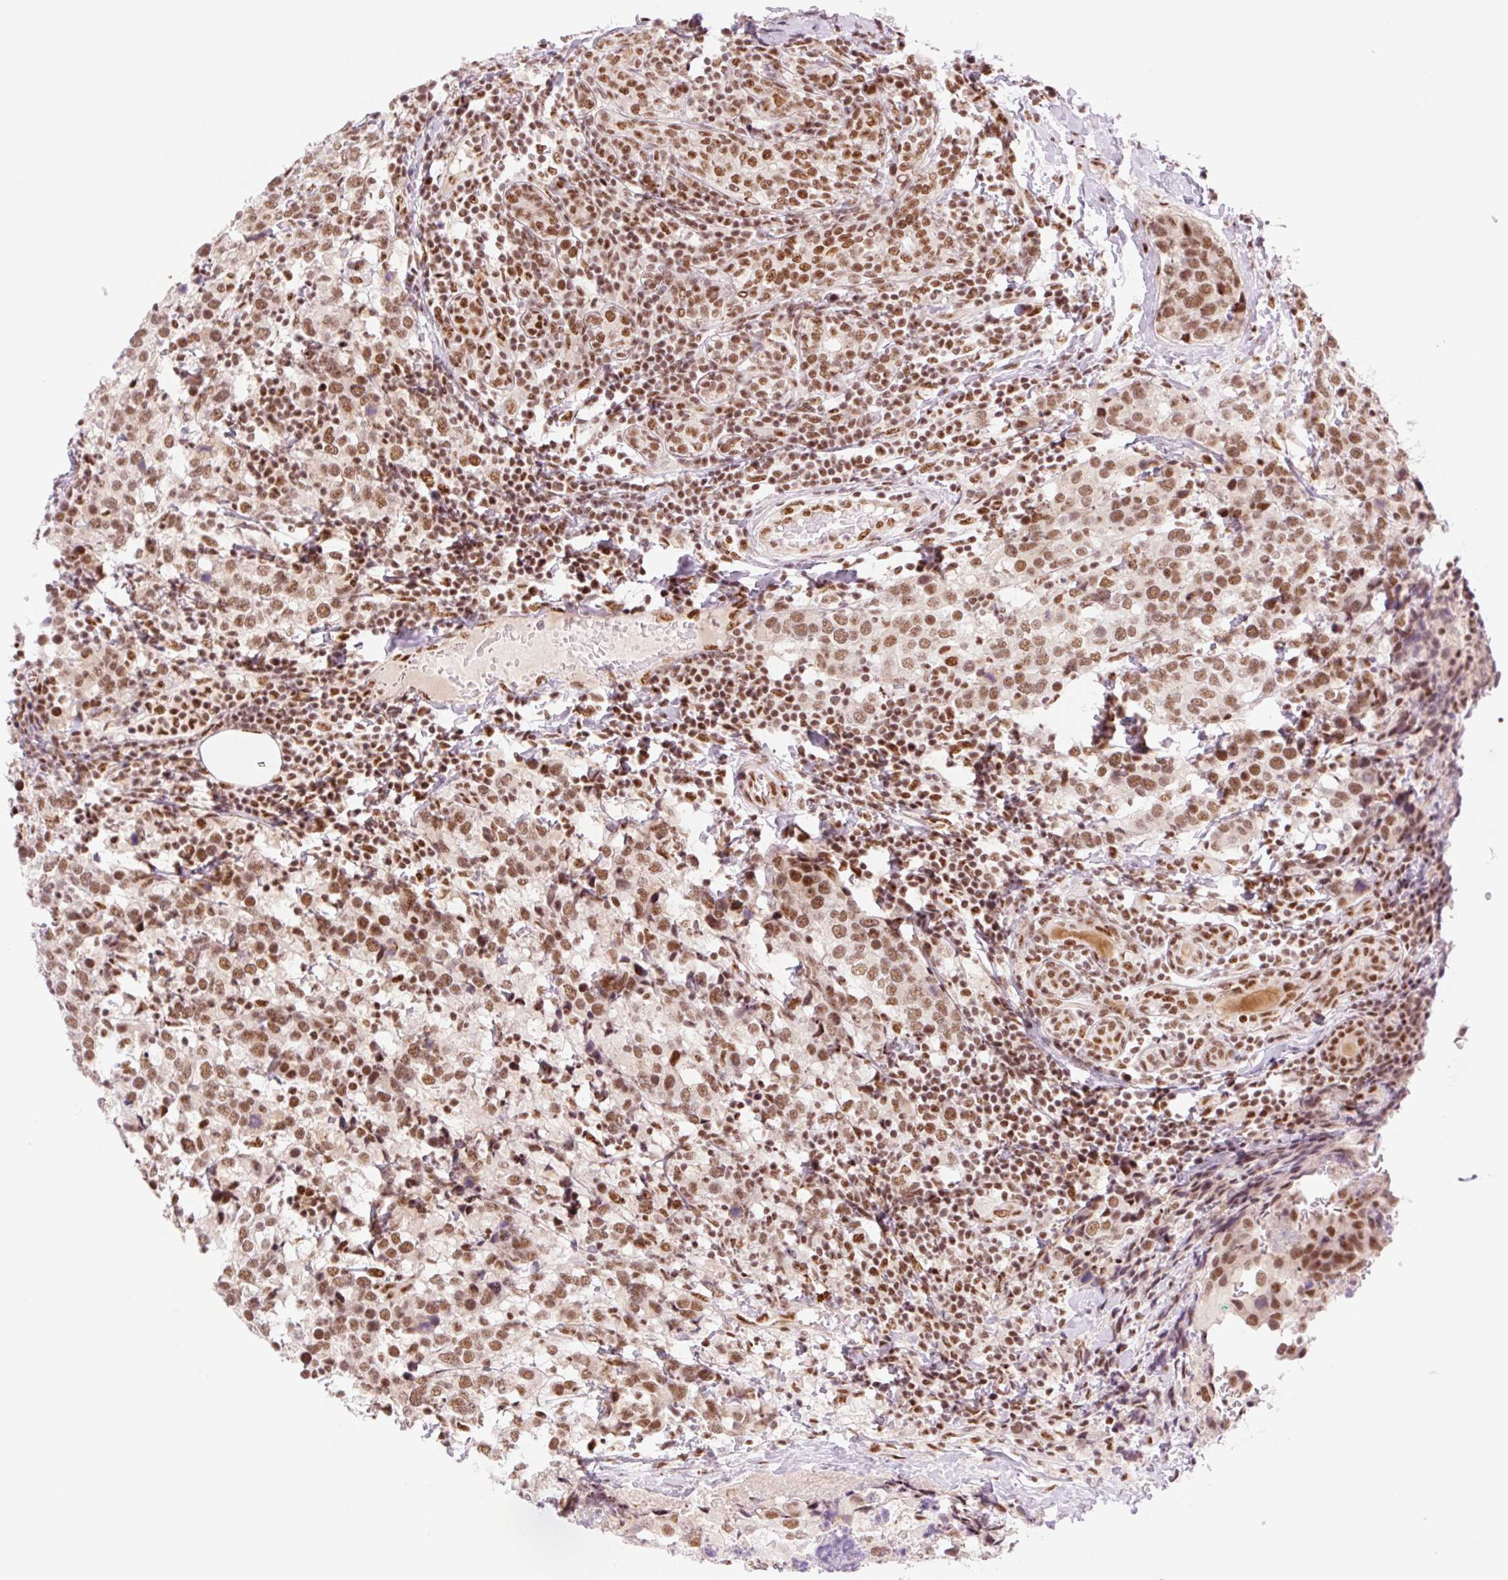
{"staining": {"intensity": "moderate", "quantity": ">75%", "location": "nuclear"}, "tissue": "breast cancer", "cell_type": "Tumor cells", "image_type": "cancer", "snomed": [{"axis": "morphology", "description": "Lobular carcinoma"}, {"axis": "topography", "description": "Breast"}], "caption": "This micrograph reveals immunohistochemistry (IHC) staining of breast cancer (lobular carcinoma), with medium moderate nuclear positivity in approximately >75% of tumor cells.", "gene": "PRDM11", "patient": {"sex": "female", "age": 59}}